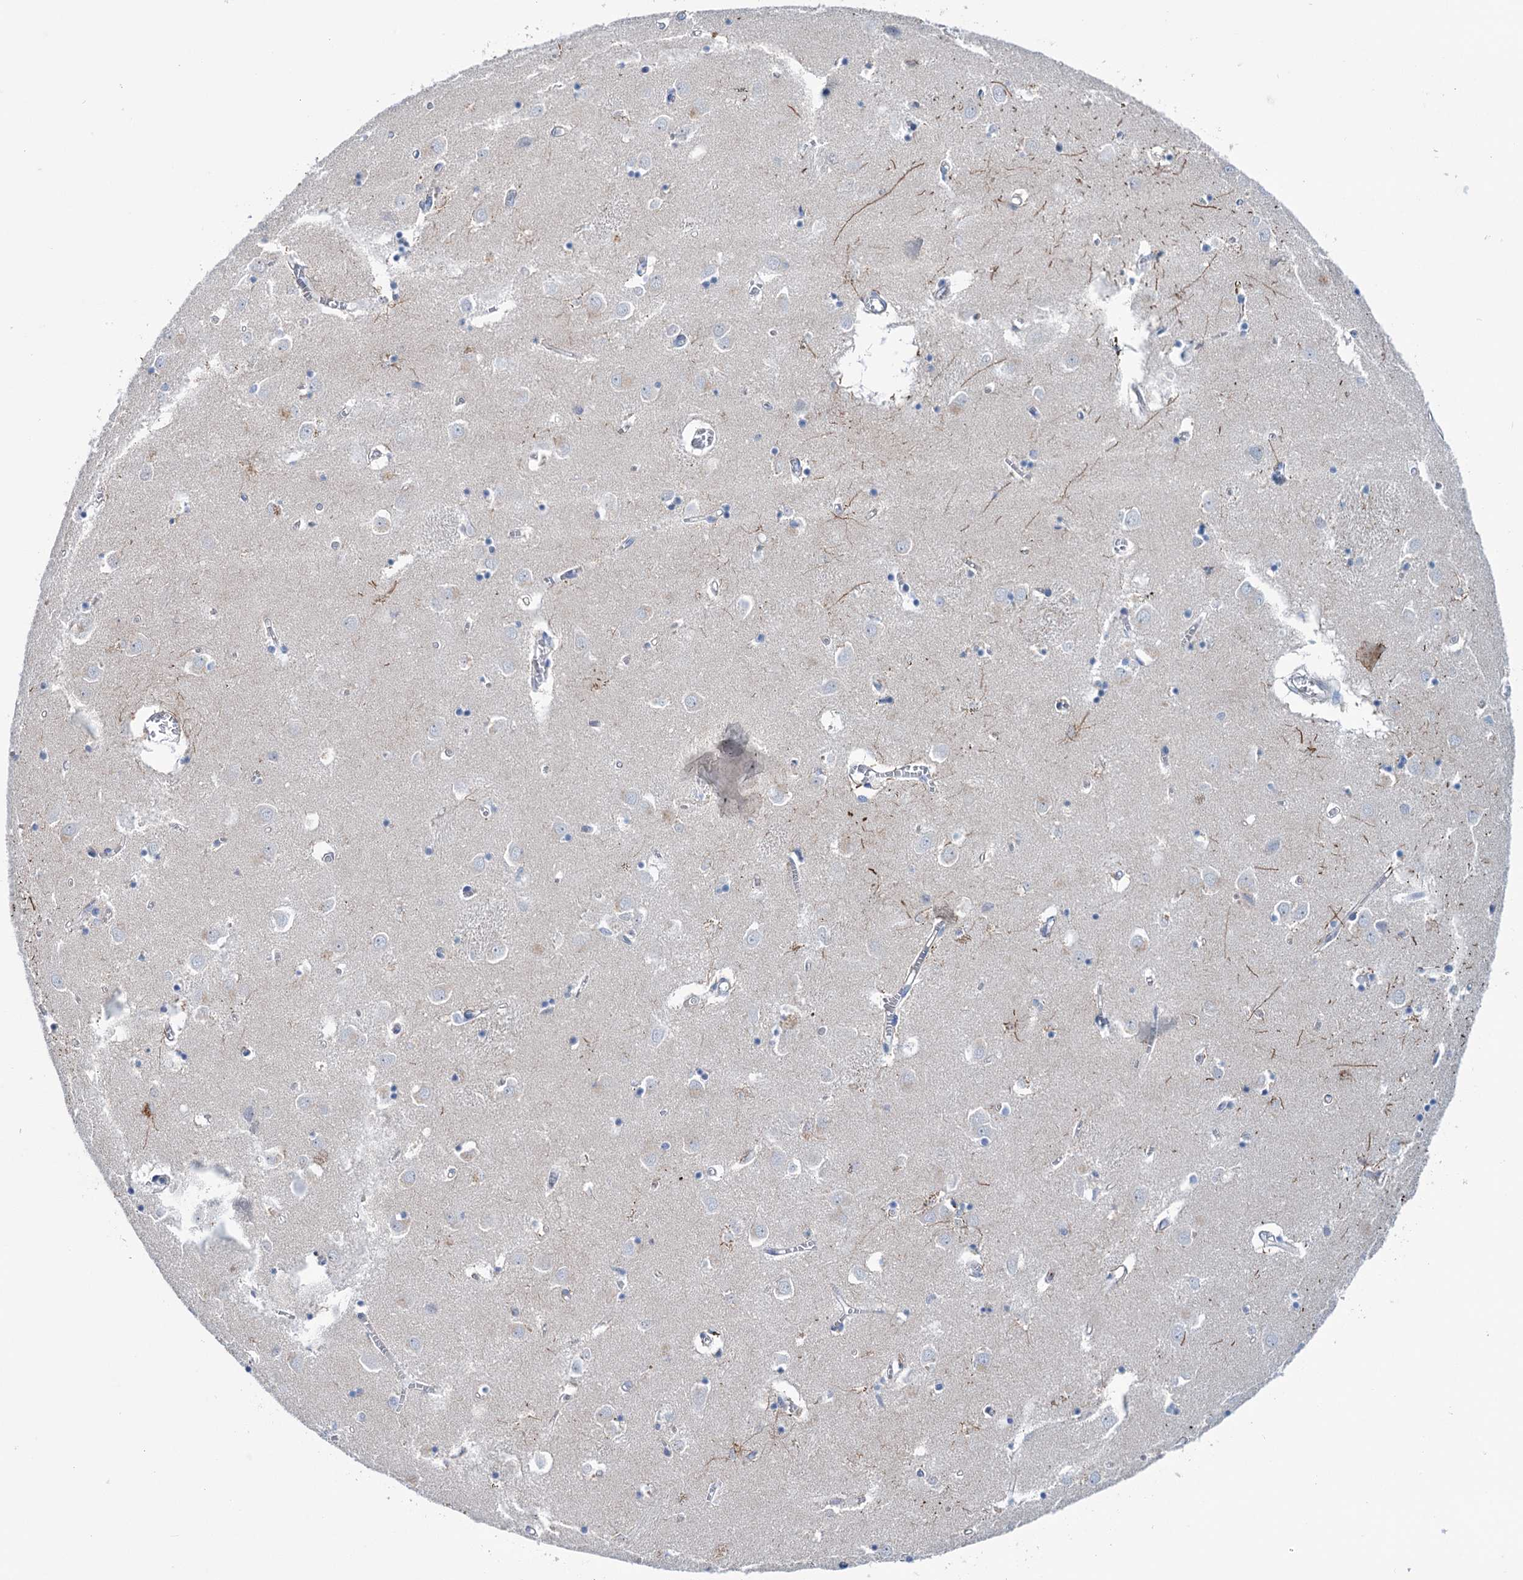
{"staining": {"intensity": "negative", "quantity": "none", "location": "none"}, "tissue": "caudate", "cell_type": "Glial cells", "image_type": "normal", "snomed": [{"axis": "morphology", "description": "Normal tissue, NOS"}, {"axis": "topography", "description": "Lateral ventricle wall"}], "caption": "DAB (3,3'-diaminobenzidine) immunohistochemical staining of unremarkable caudate exhibits no significant positivity in glial cells. (DAB (3,3'-diaminobenzidine) immunohistochemistry, high magnification).", "gene": "FAM111B", "patient": {"sex": "male", "age": 70}}